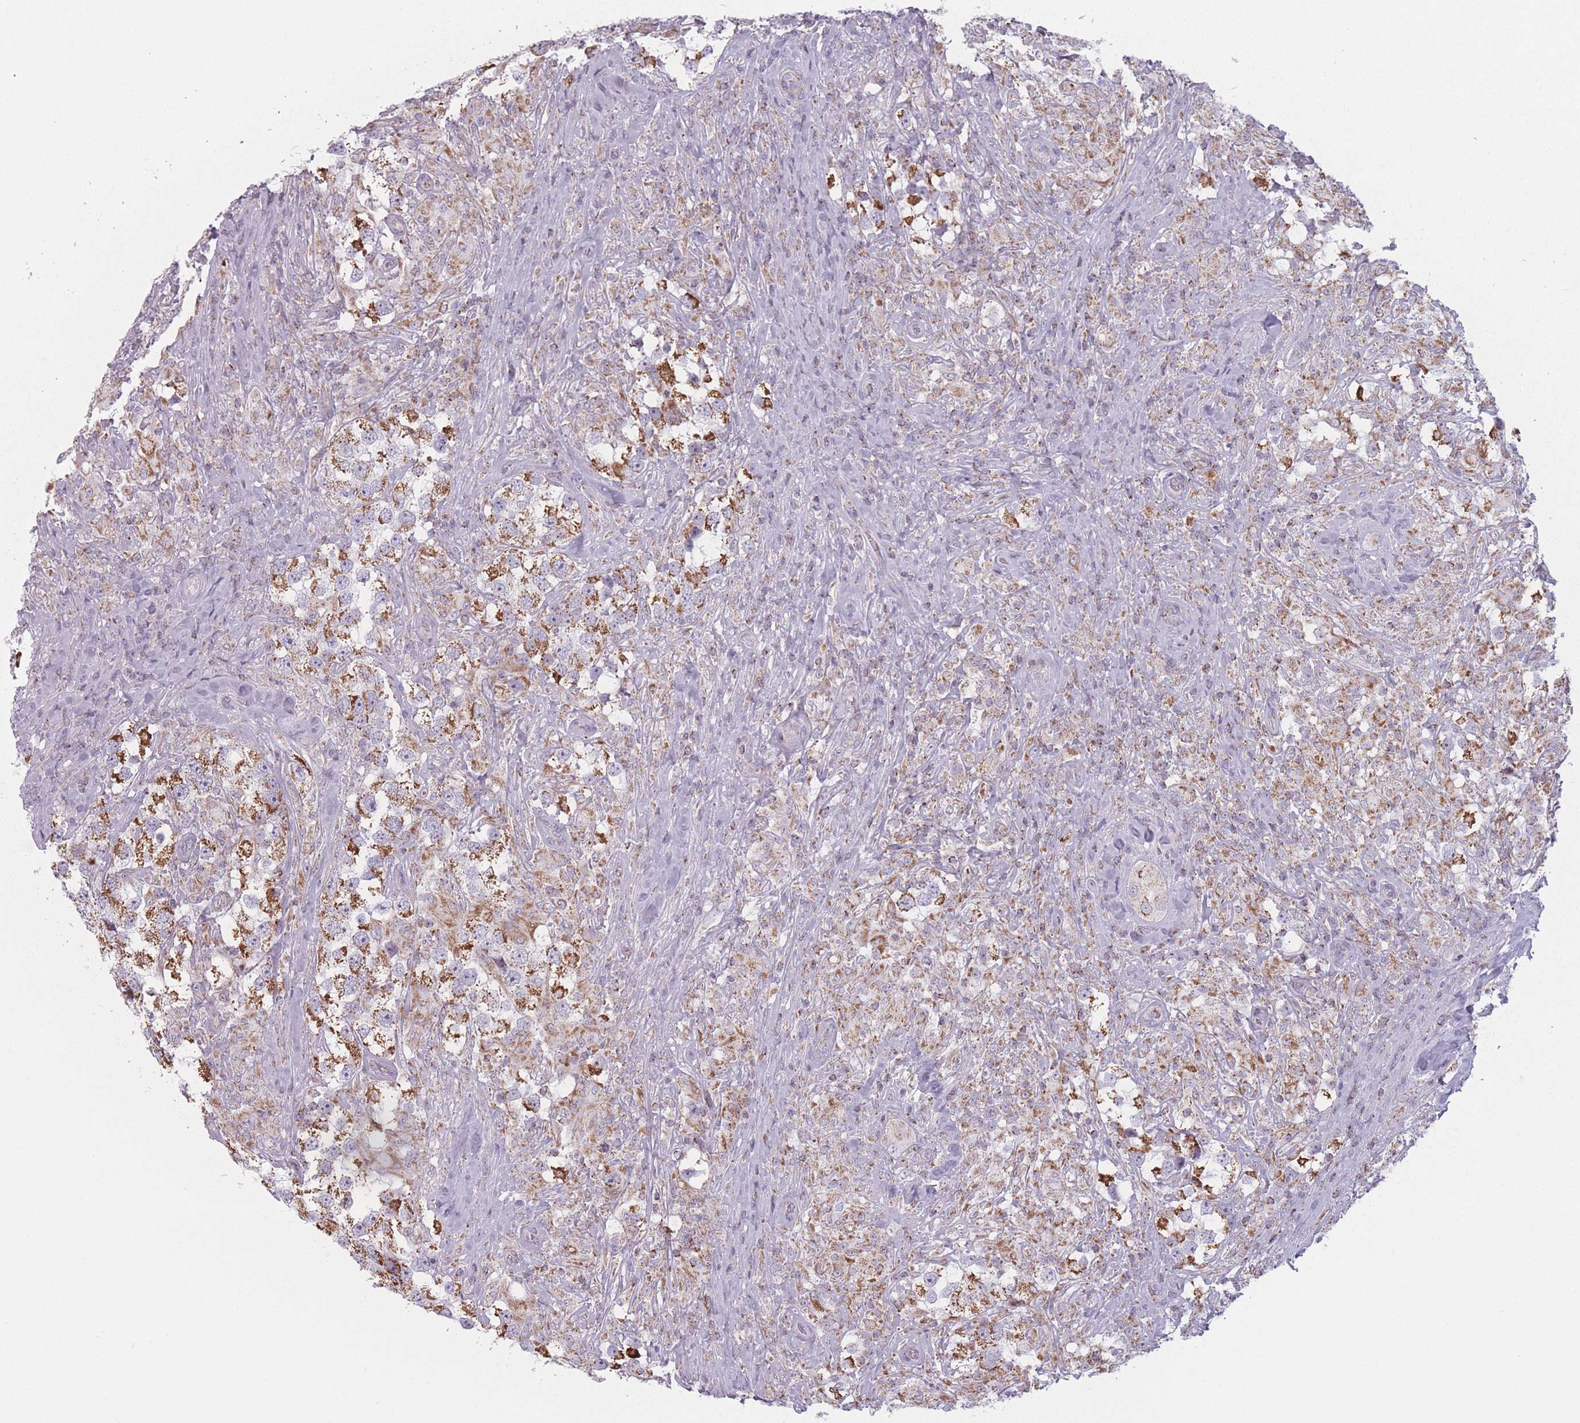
{"staining": {"intensity": "strong", "quantity": ">75%", "location": "cytoplasmic/membranous"}, "tissue": "testis cancer", "cell_type": "Tumor cells", "image_type": "cancer", "snomed": [{"axis": "morphology", "description": "Seminoma, NOS"}, {"axis": "topography", "description": "Testis"}], "caption": "The micrograph reveals a brown stain indicating the presence of a protein in the cytoplasmic/membranous of tumor cells in testis seminoma.", "gene": "DCHS1", "patient": {"sex": "male", "age": 46}}